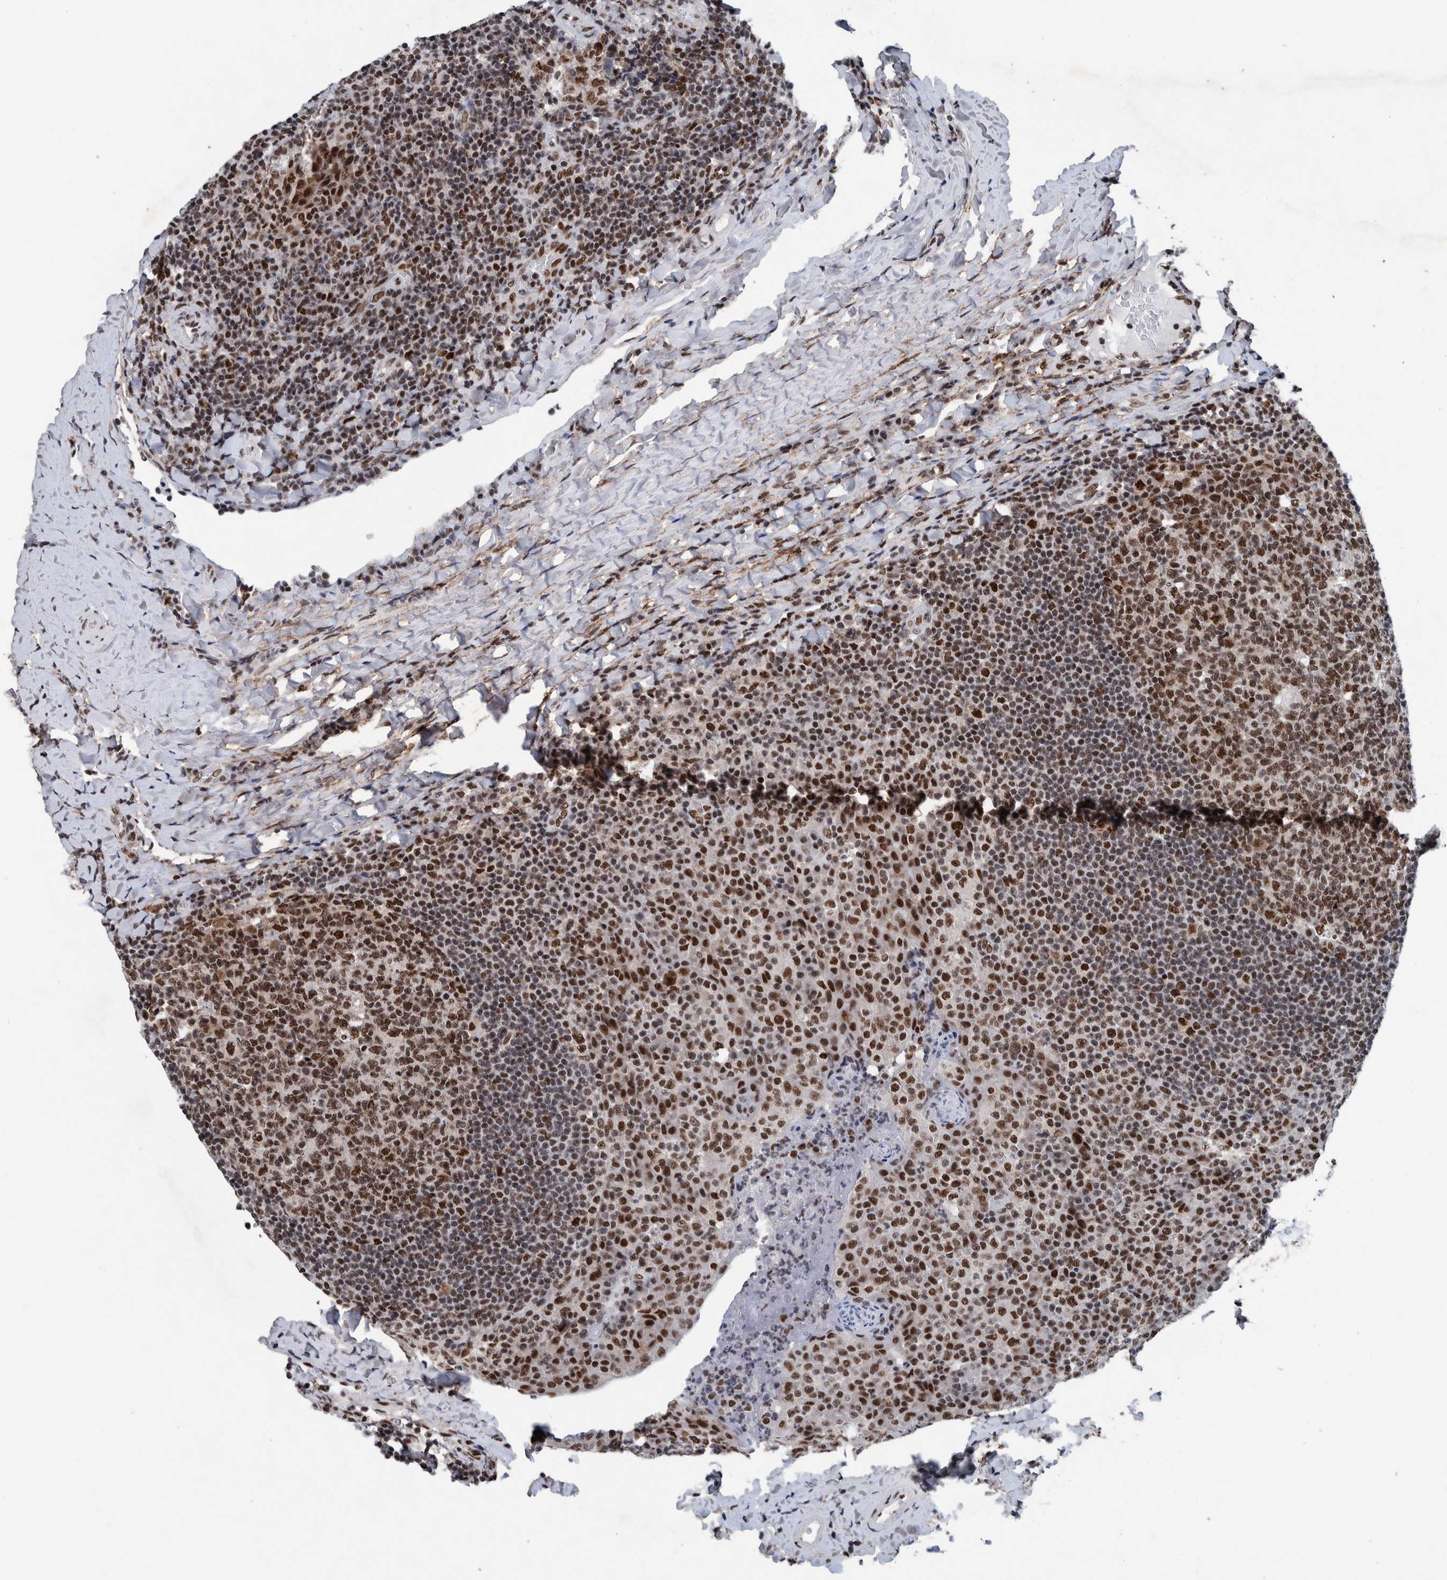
{"staining": {"intensity": "strong", "quantity": ">75%", "location": "nuclear"}, "tissue": "tonsil", "cell_type": "Germinal center cells", "image_type": "normal", "snomed": [{"axis": "morphology", "description": "Normal tissue, NOS"}, {"axis": "topography", "description": "Tonsil"}], "caption": "A high amount of strong nuclear expression is present in about >75% of germinal center cells in benign tonsil. (IHC, brightfield microscopy, high magnification).", "gene": "TAF10", "patient": {"sex": "male", "age": 17}}